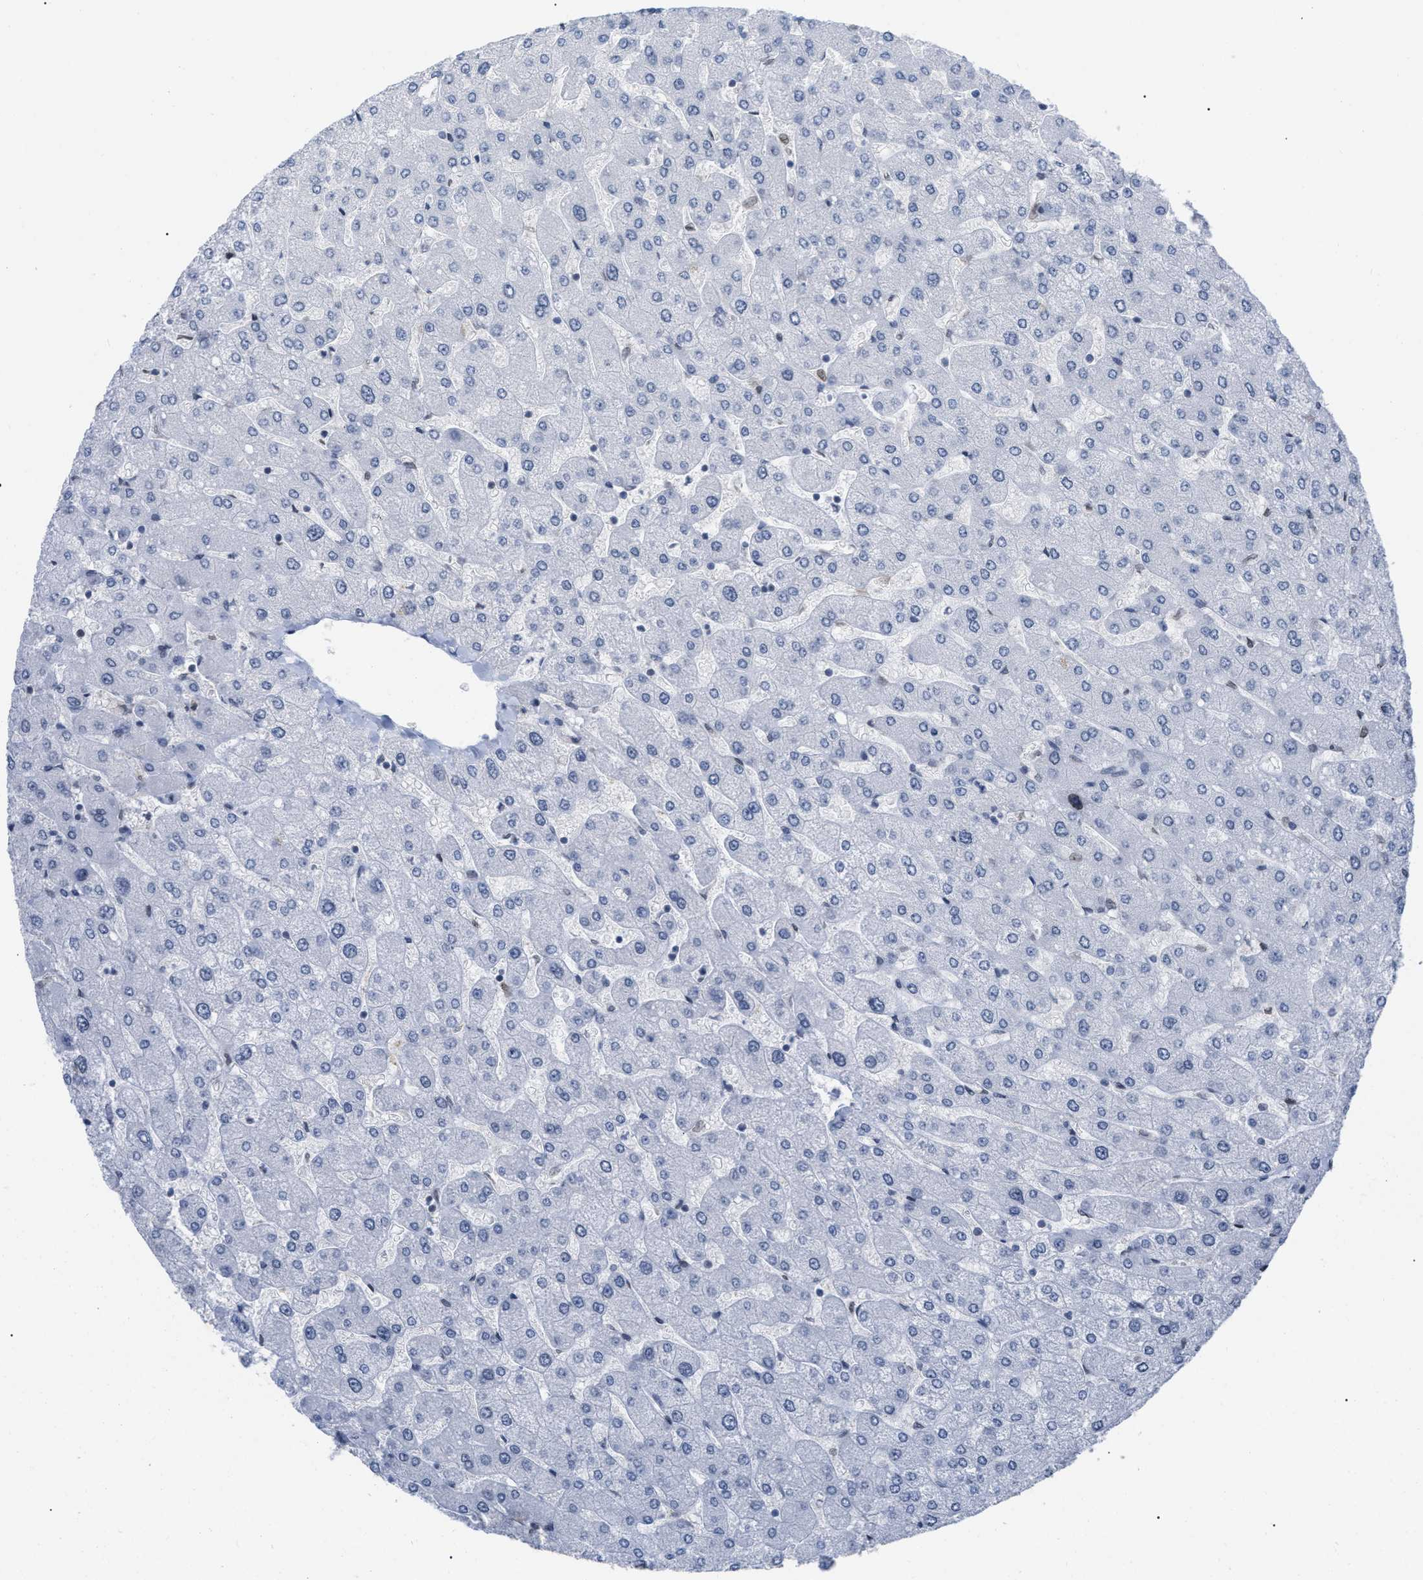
{"staining": {"intensity": "negative", "quantity": "none", "location": "none"}, "tissue": "liver", "cell_type": "Cholangiocytes", "image_type": "normal", "snomed": [{"axis": "morphology", "description": "Normal tissue, NOS"}, {"axis": "topography", "description": "Liver"}], "caption": "IHC of normal liver reveals no expression in cholangiocytes. The staining is performed using DAB brown chromogen with nuclei counter-stained in using hematoxylin.", "gene": "TPR", "patient": {"sex": "male", "age": 55}}